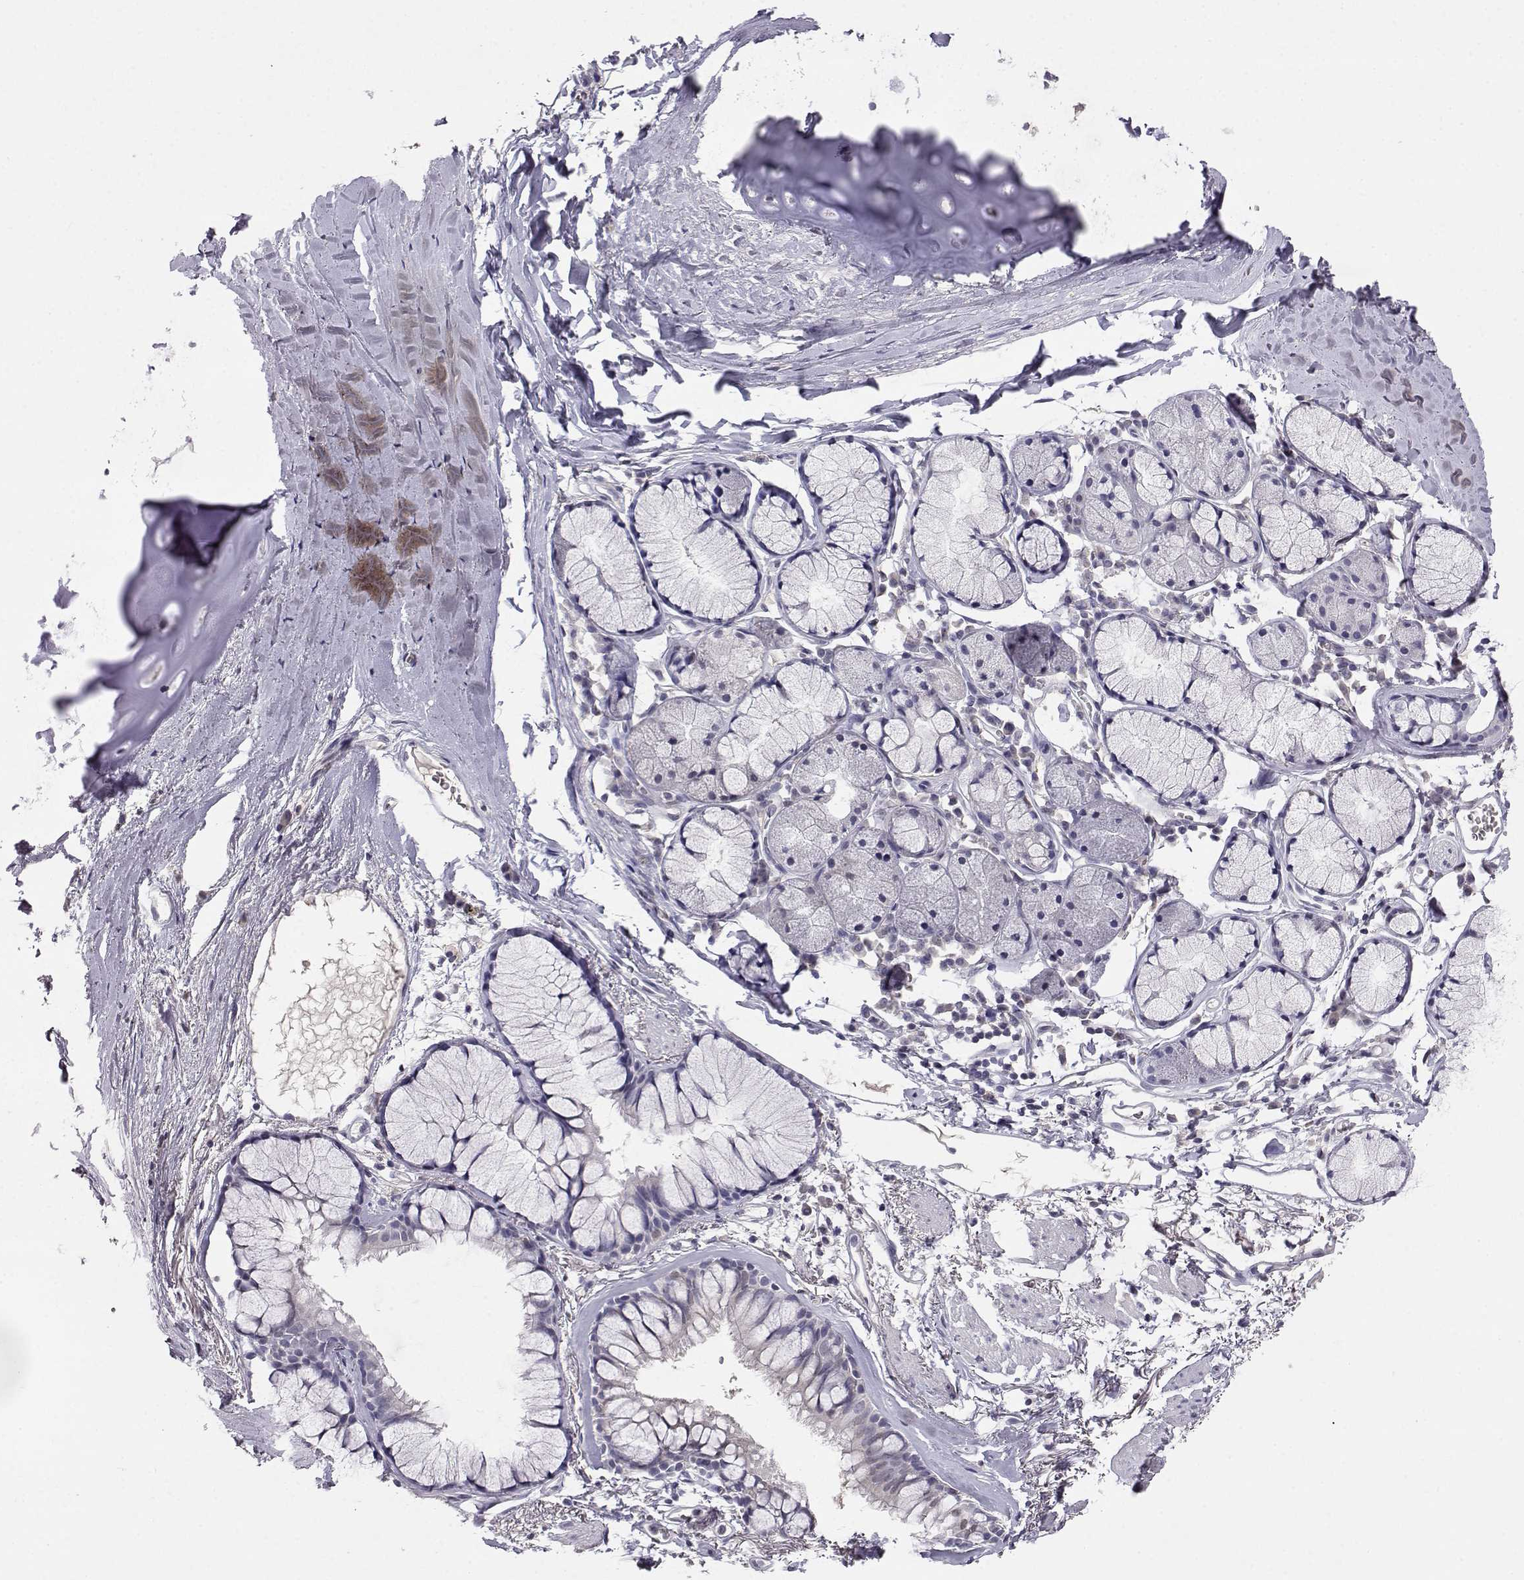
{"staining": {"intensity": "negative", "quantity": "none", "location": "none"}, "tissue": "bronchus", "cell_type": "Respiratory epithelial cells", "image_type": "normal", "snomed": [{"axis": "morphology", "description": "Normal tissue, NOS"}, {"axis": "morphology", "description": "Squamous cell carcinoma, NOS"}, {"axis": "topography", "description": "Cartilage tissue"}, {"axis": "topography", "description": "Bronchus"}], "caption": "Immunohistochemistry (IHC) of benign bronchus shows no staining in respiratory epithelial cells.", "gene": "AKR1B1", "patient": {"sex": "male", "age": 72}}